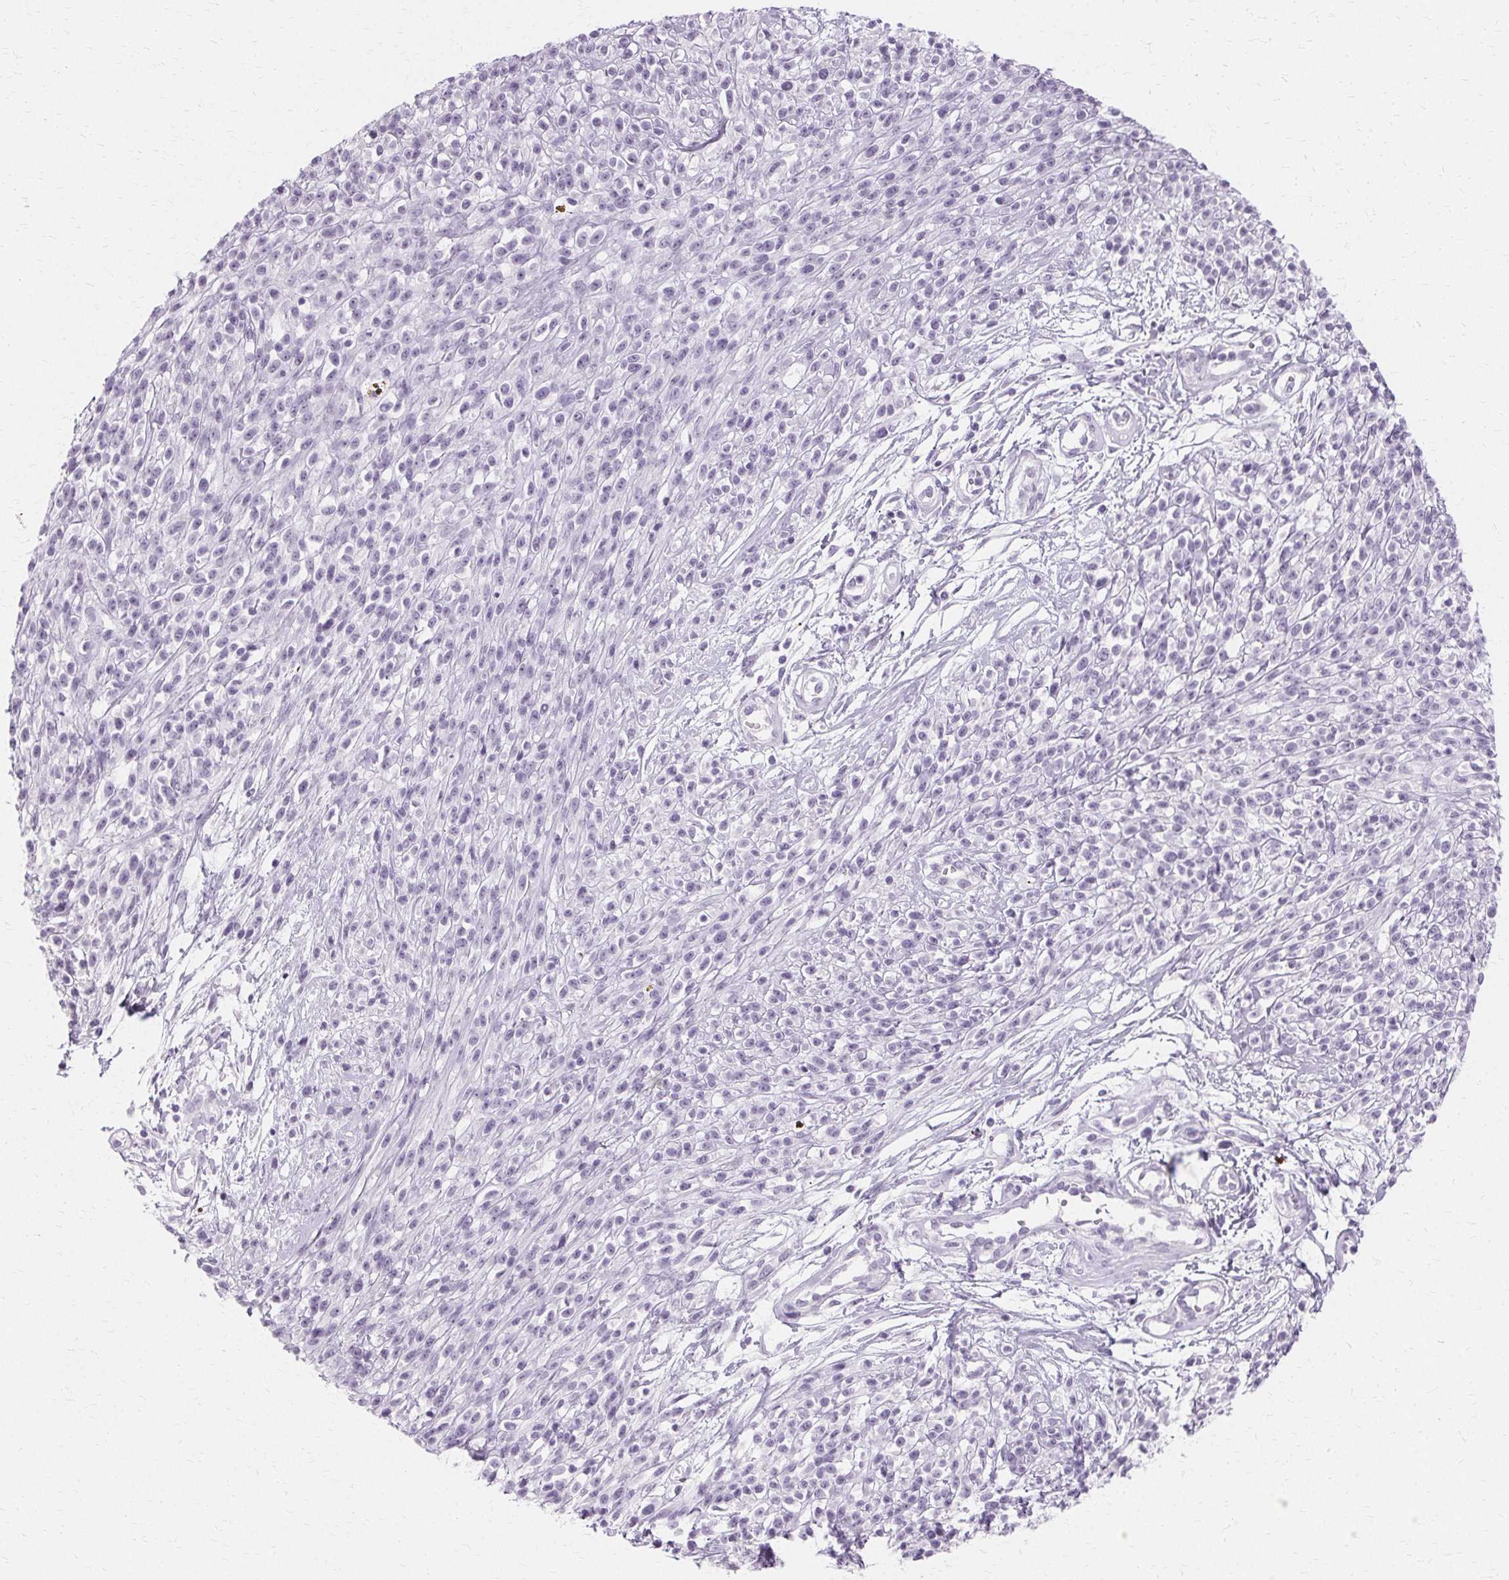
{"staining": {"intensity": "negative", "quantity": "none", "location": "none"}, "tissue": "melanoma", "cell_type": "Tumor cells", "image_type": "cancer", "snomed": [{"axis": "morphology", "description": "Malignant melanoma, NOS"}, {"axis": "topography", "description": "Skin"}, {"axis": "topography", "description": "Skin of trunk"}], "caption": "Melanoma was stained to show a protein in brown. There is no significant positivity in tumor cells. (IHC, brightfield microscopy, high magnification).", "gene": "KRT6C", "patient": {"sex": "male", "age": 74}}